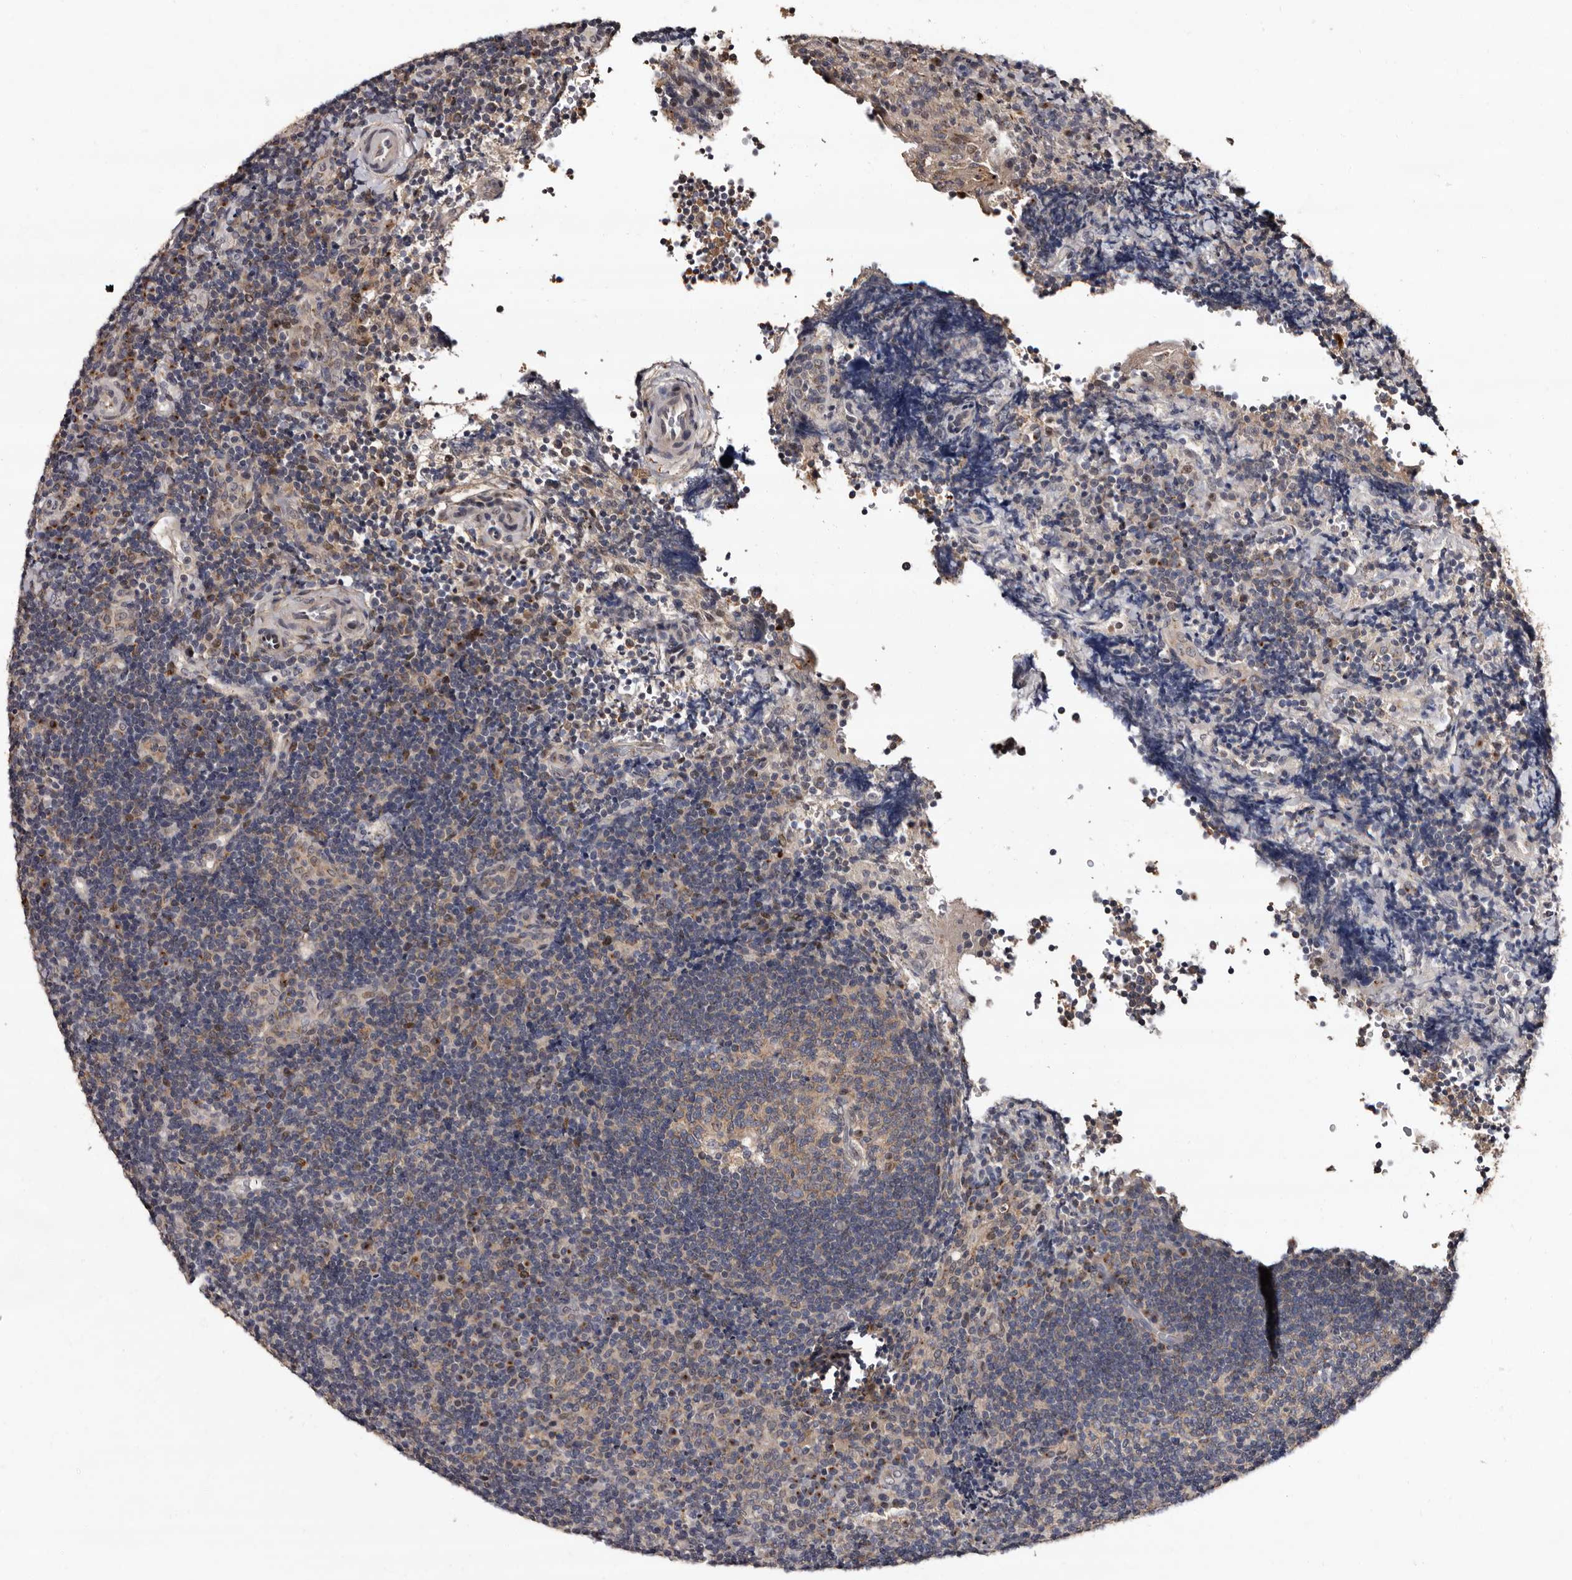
{"staining": {"intensity": "weak", "quantity": "<25%", "location": "cytoplasmic/membranous"}, "tissue": "lymphoma", "cell_type": "Tumor cells", "image_type": "cancer", "snomed": [{"axis": "morphology", "description": "Malignant lymphoma, non-Hodgkin's type, High grade"}, {"axis": "topography", "description": "Tonsil"}], "caption": "IHC photomicrograph of neoplastic tissue: human malignant lymphoma, non-Hodgkin's type (high-grade) stained with DAB (3,3'-diaminobenzidine) reveals no significant protein expression in tumor cells.", "gene": "FAM91A1", "patient": {"sex": "female", "age": 36}}